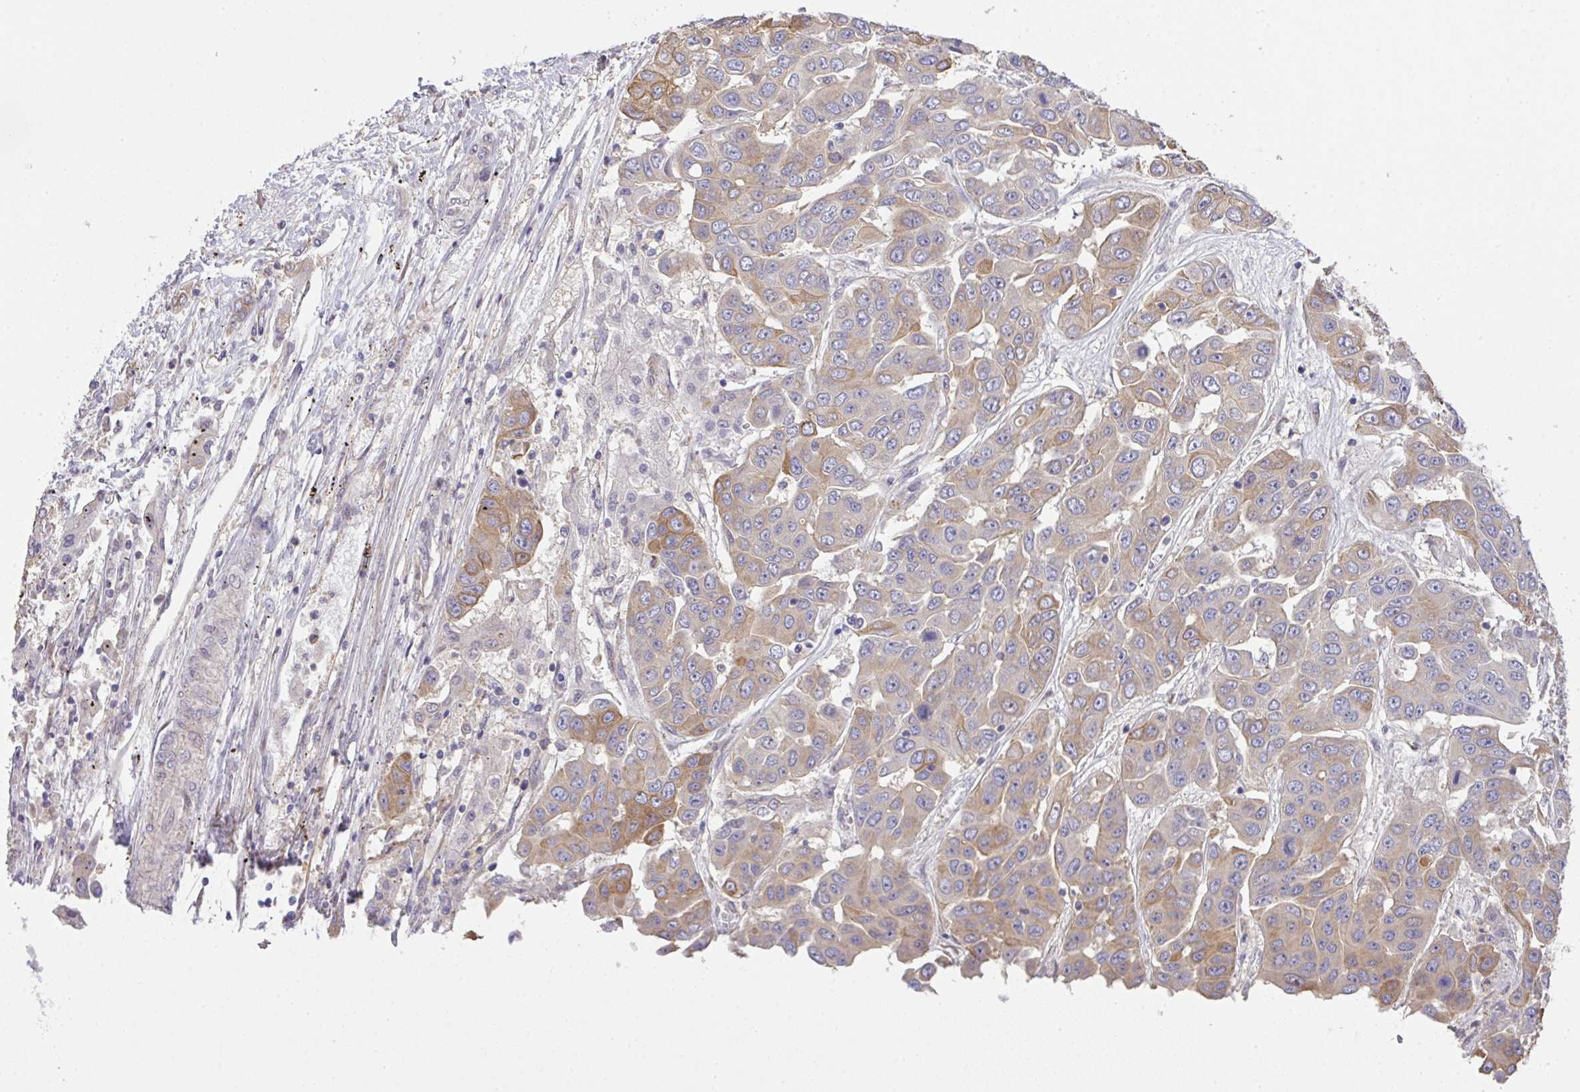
{"staining": {"intensity": "moderate", "quantity": "25%-75%", "location": "cytoplasmic/membranous"}, "tissue": "liver cancer", "cell_type": "Tumor cells", "image_type": "cancer", "snomed": [{"axis": "morphology", "description": "Cholangiocarcinoma"}, {"axis": "topography", "description": "Liver"}], "caption": "Protein analysis of liver cancer tissue displays moderate cytoplasmic/membranous staining in about 25%-75% of tumor cells.", "gene": "EEF1AKMT1", "patient": {"sex": "female", "age": 52}}